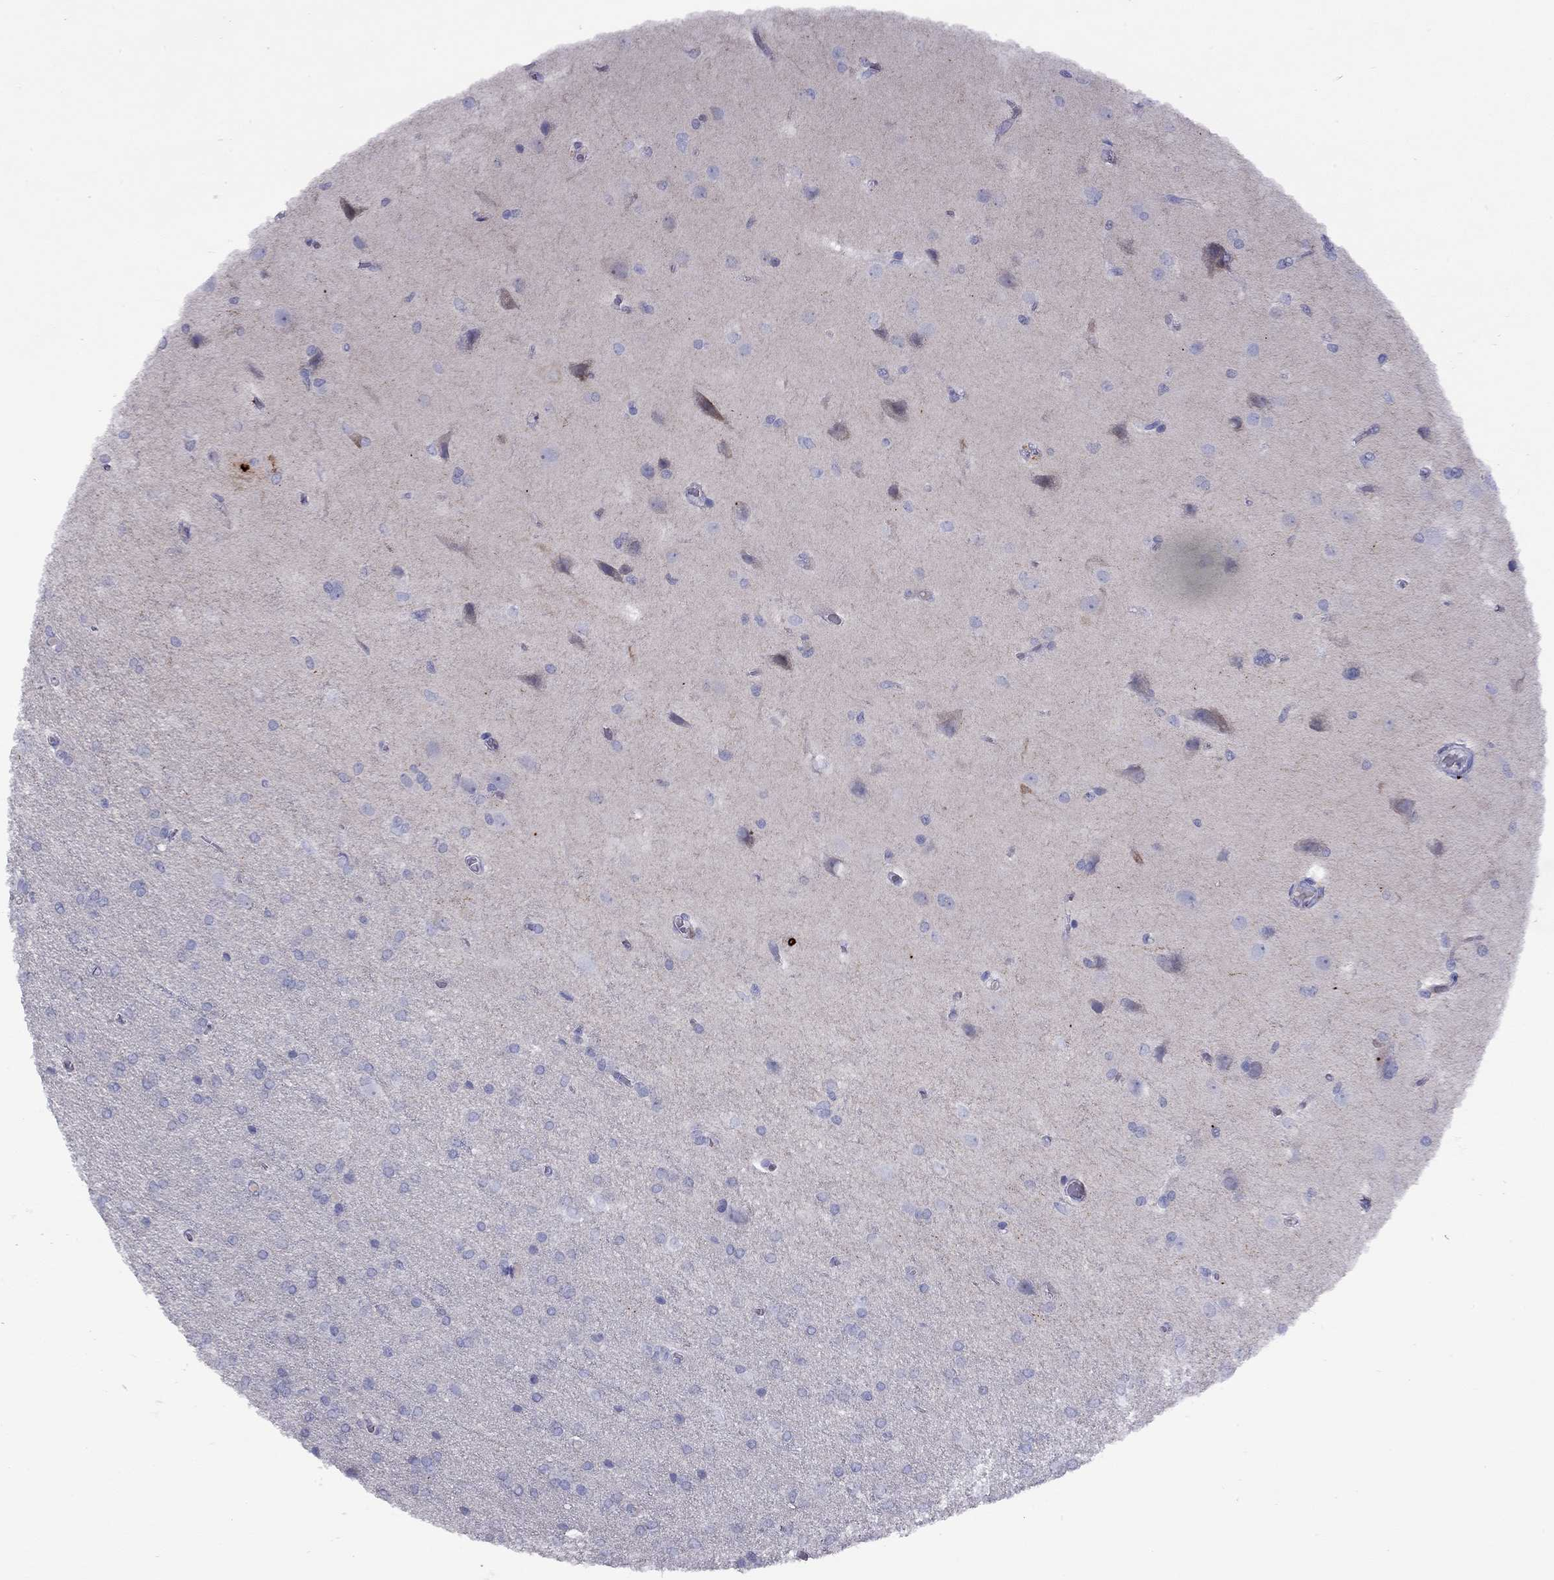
{"staining": {"intensity": "negative", "quantity": "none", "location": "none"}, "tissue": "glioma", "cell_type": "Tumor cells", "image_type": "cancer", "snomed": [{"axis": "morphology", "description": "Glioma, malignant, Low grade"}, {"axis": "topography", "description": "Brain"}], "caption": "Human low-grade glioma (malignant) stained for a protein using immunohistochemistry (IHC) exhibits no staining in tumor cells.", "gene": "CPNE4", "patient": {"sex": "female", "age": 32}}